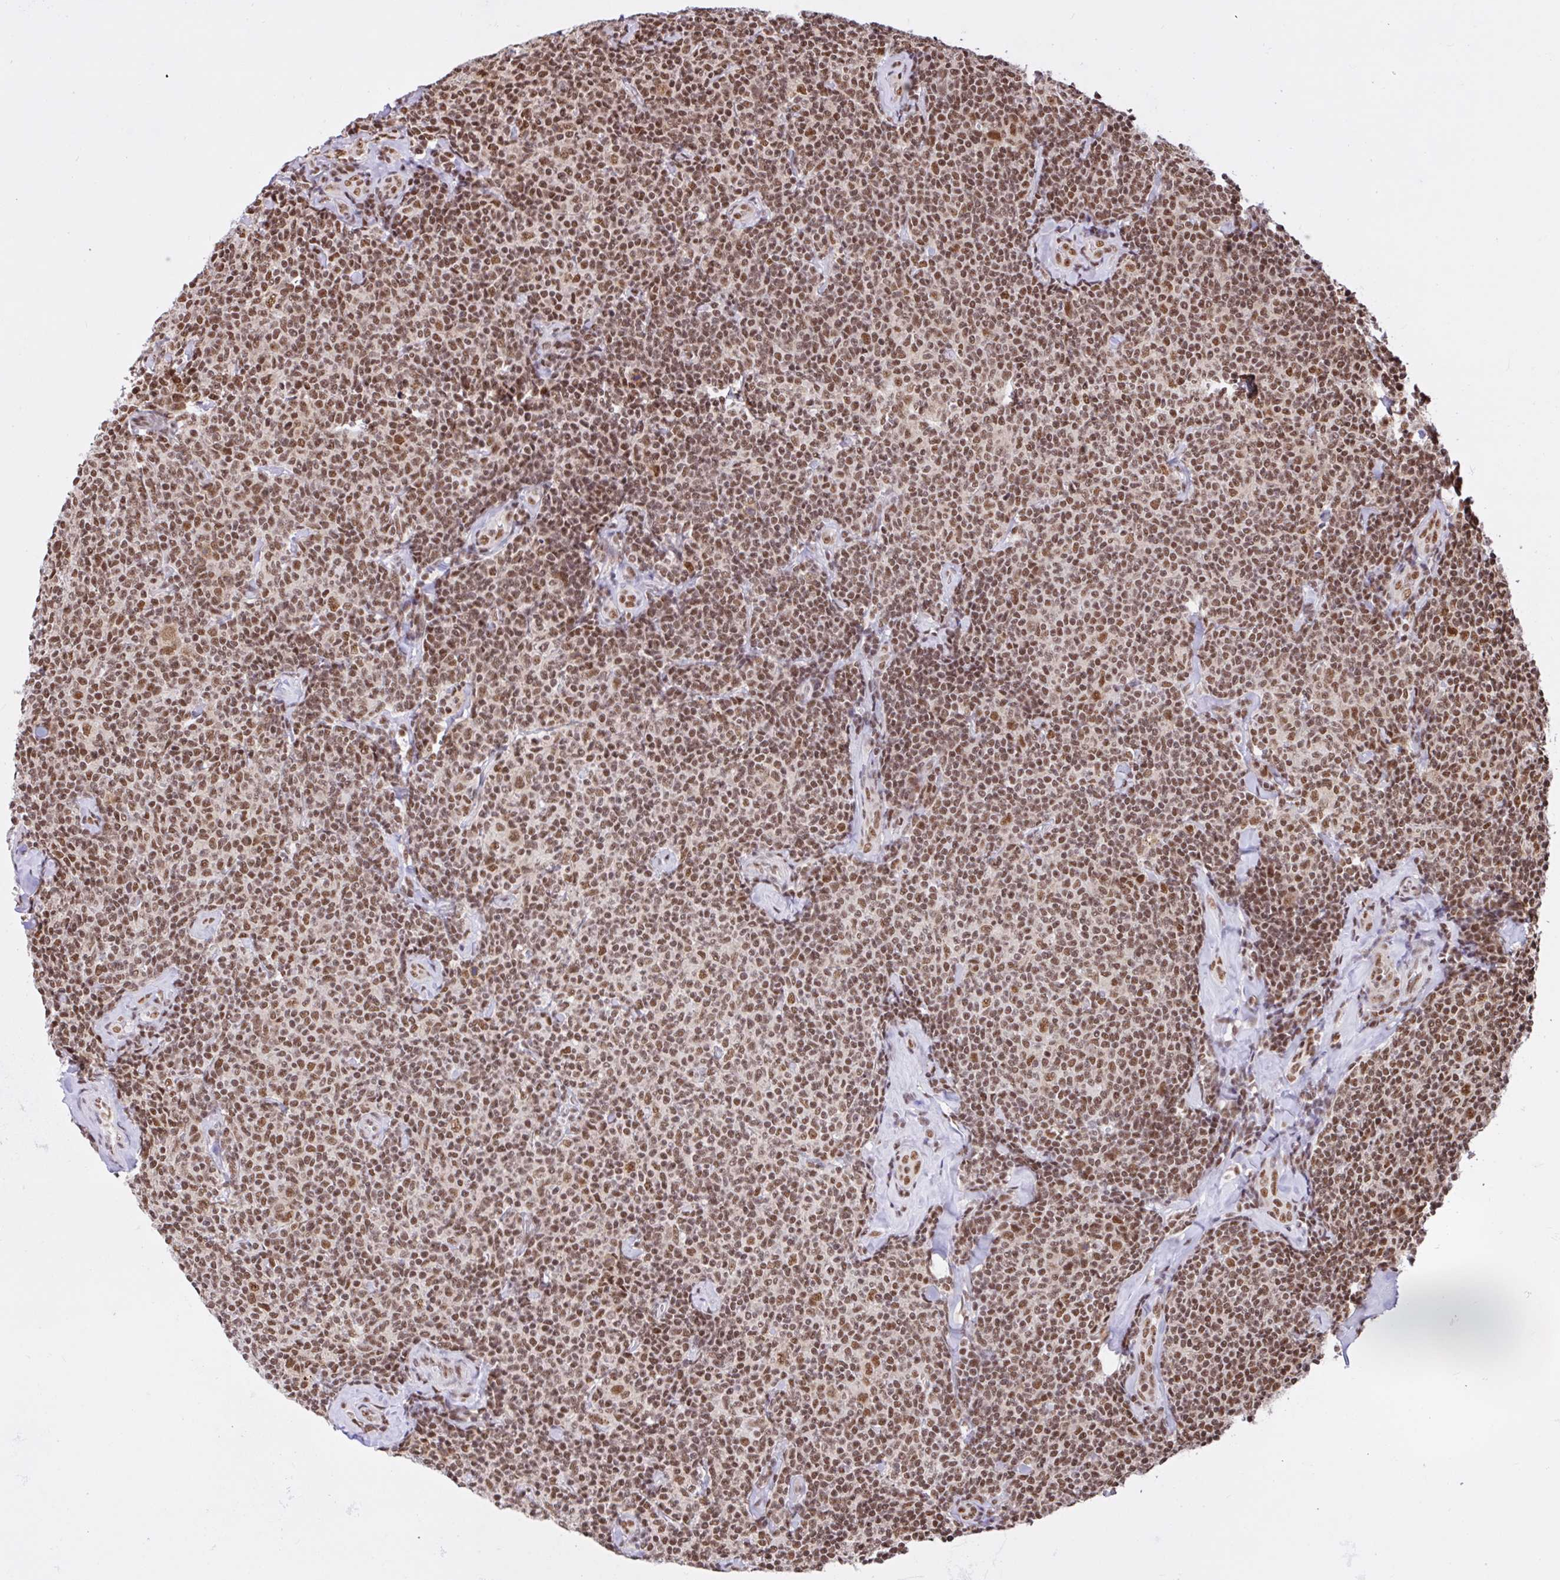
{"staining": {"intensity": "moderate", "quantity": ">75%", "location": "nuclear"}, "tissue": "lymphoma", "cell_type": "Tumor cells", "image_type": "cancer", "snomed": [{"axis": "morphology", "description": "Malignant lymphoma, non-Hodgkin's type, Low grade"}, {"axis": "topography", "description": "Lymph node"}], "caption": "A high-resolution micrograph shows immunohistochemistry staining of lymphoma, which exhibits moderate nuclear positivity in approximately >75% of tumor cells.", "gene": "CCDC12", "patient": {"sex": "female", "age": 56}}